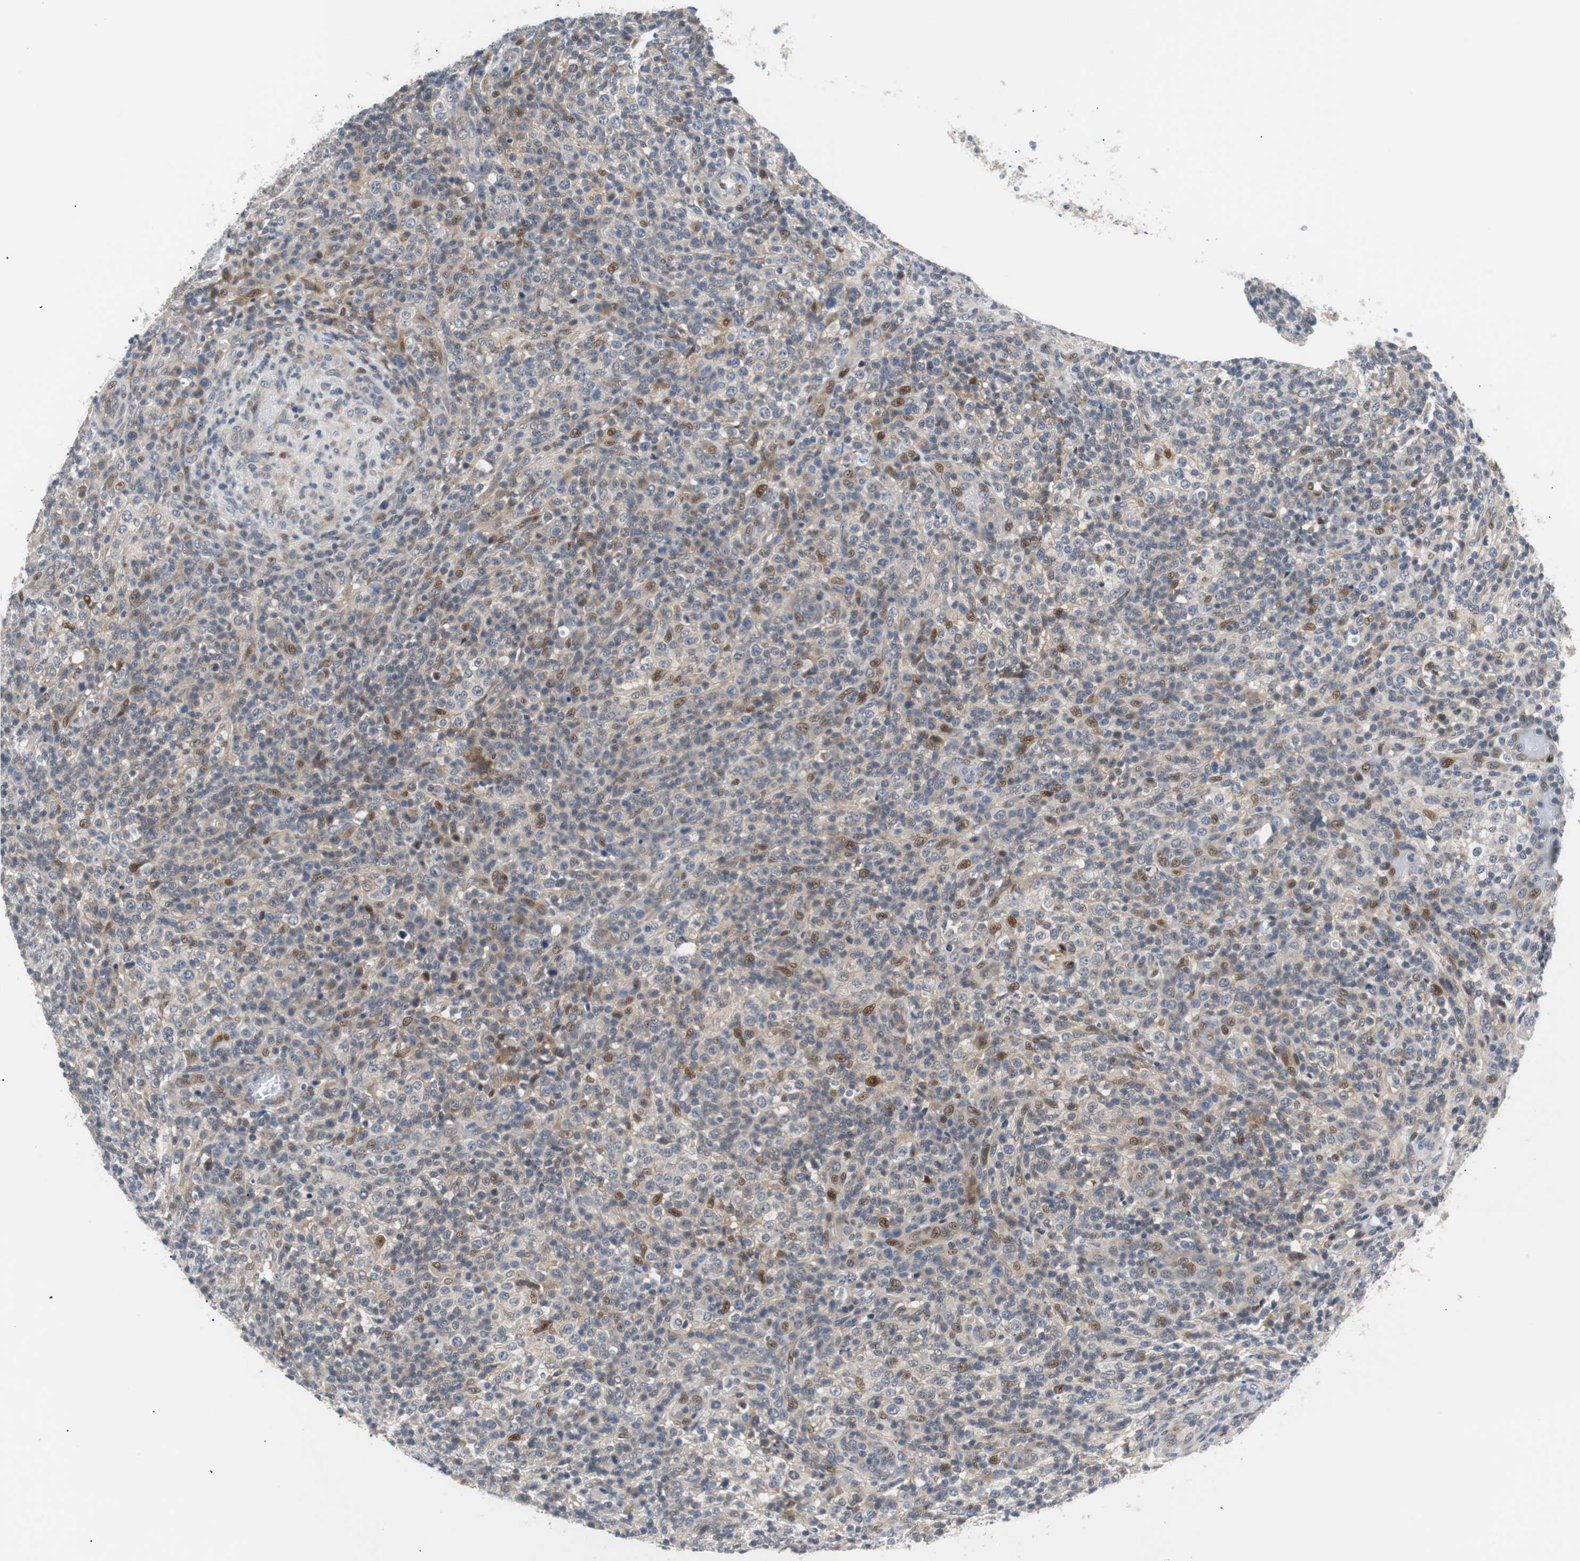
{"staining": {"intensity": "moderate", "quantity": "<25%", "location": "nuclear"}, "tissue": "lymphoma", "cell_type": "Tumor cells", "image_type": "cancer", "snomed": [{"axis": "morphology", "description": "Malignant lymphoma, non-Hodgkin's type, High grade"}, {"axis": "topography", "description": "Lymph node"}], "caption": "A brown stain shows moderate nuclear staining of a protein in human lymphoma tumor cells.", "gene": "MAP2K4", "patient": {"sex": "female", "age": 76}}